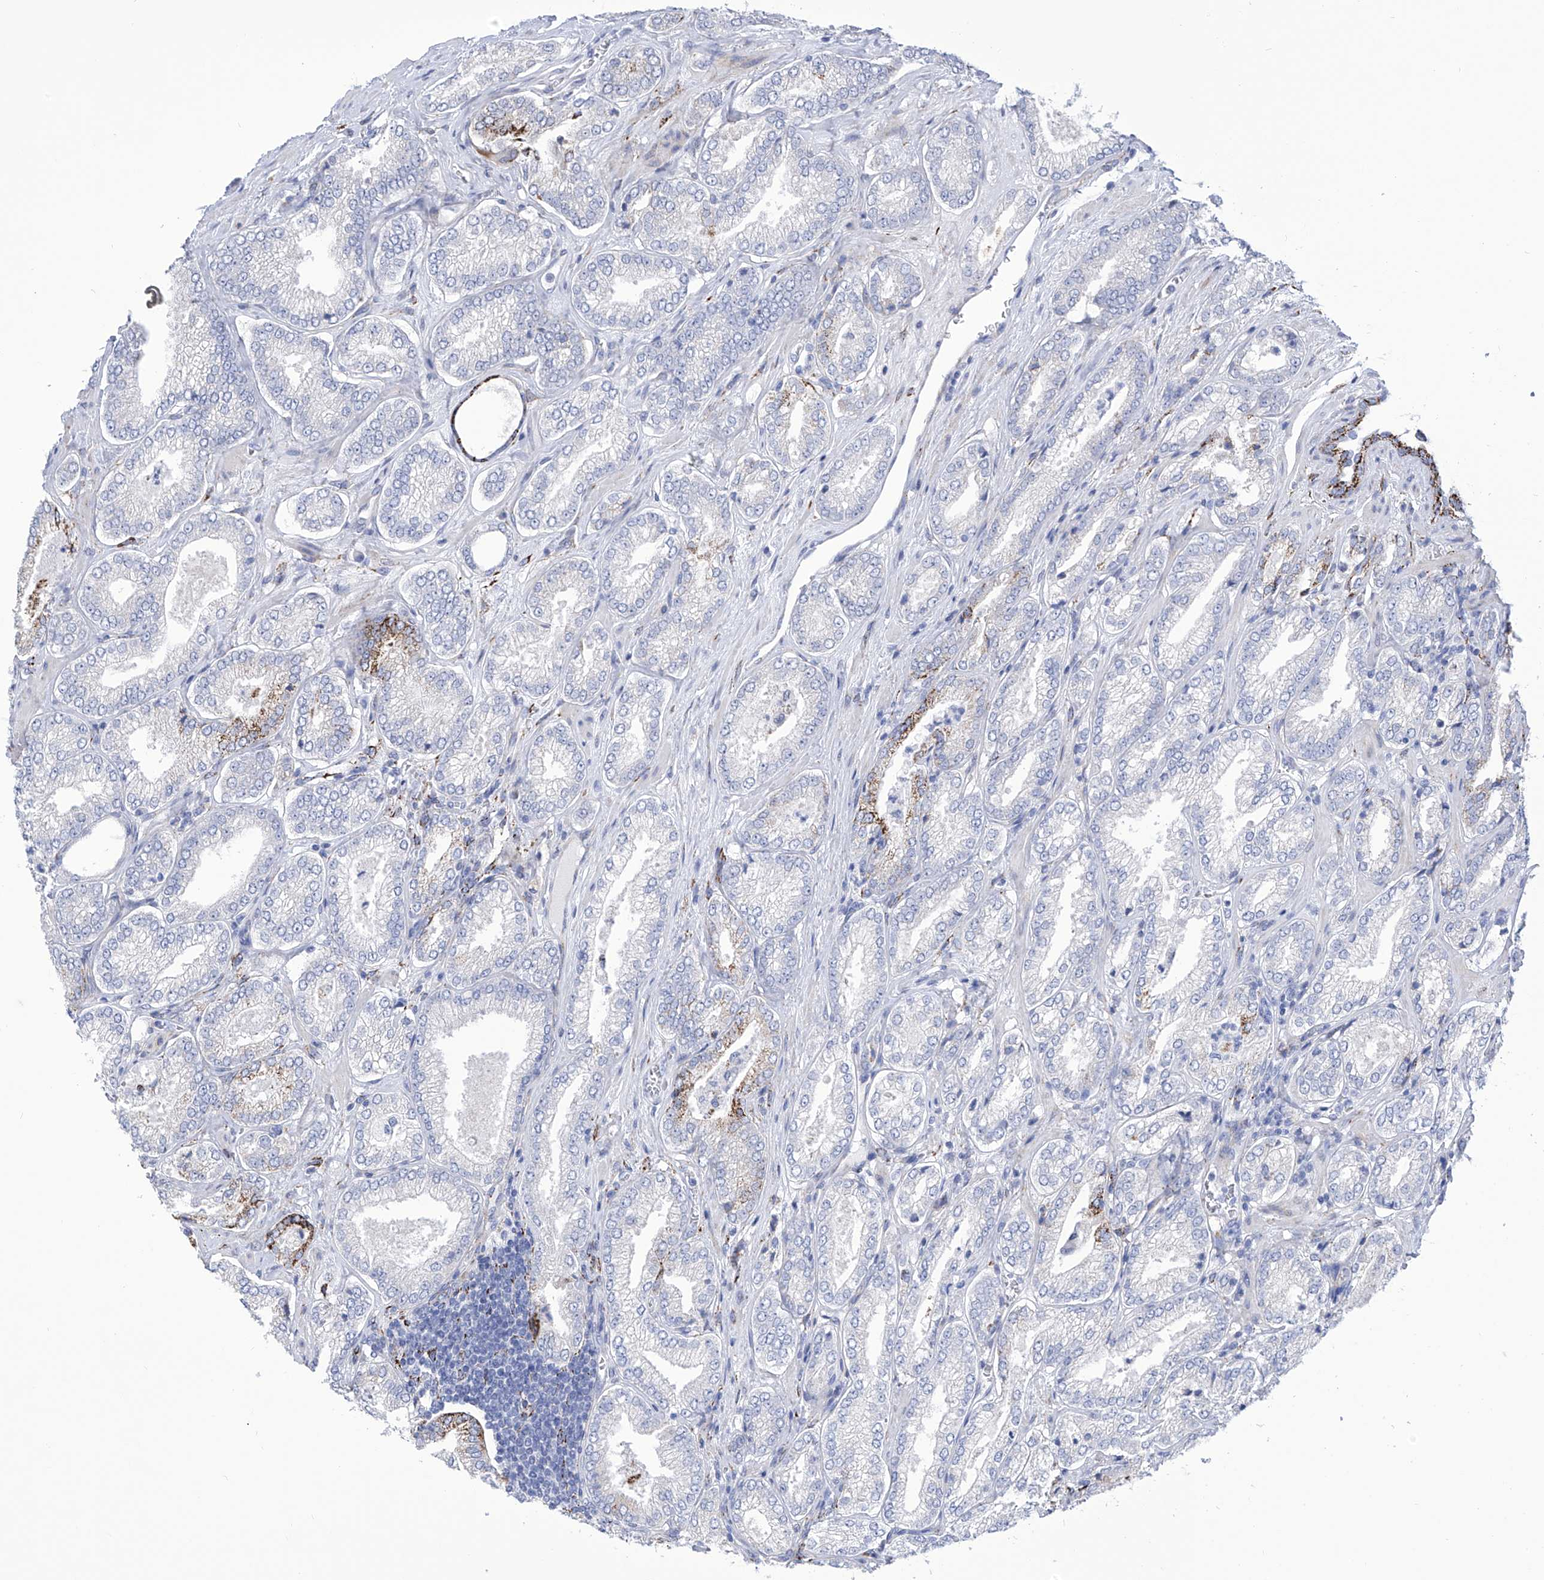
{"staining": {"intensity": "moderate", "quantity": "<25%", "location": "cytoplasmic/membranous"}, "tissue": "prostate cancer", "cell_type": "Tumor cells", "image_type": "cancer", "snomed": [{"axis": "morphology", "description": "Adenocarcinoma, Low grade"}, {"axis": "topography", "description": "Prostate"}], "caption": "IHC histopathology image of neoplastic tissue: low-grade adenocarcinoma (prostate) stained using immunohistochemistry displays low levels of moderate protein expression localized specifically in the cytoplasmic/membranous of tumor cells, appearing as a cytoplasmic/membranous brown color.", "gene": "C1orf87", "patient": {"sex": "male", "age": 62}}